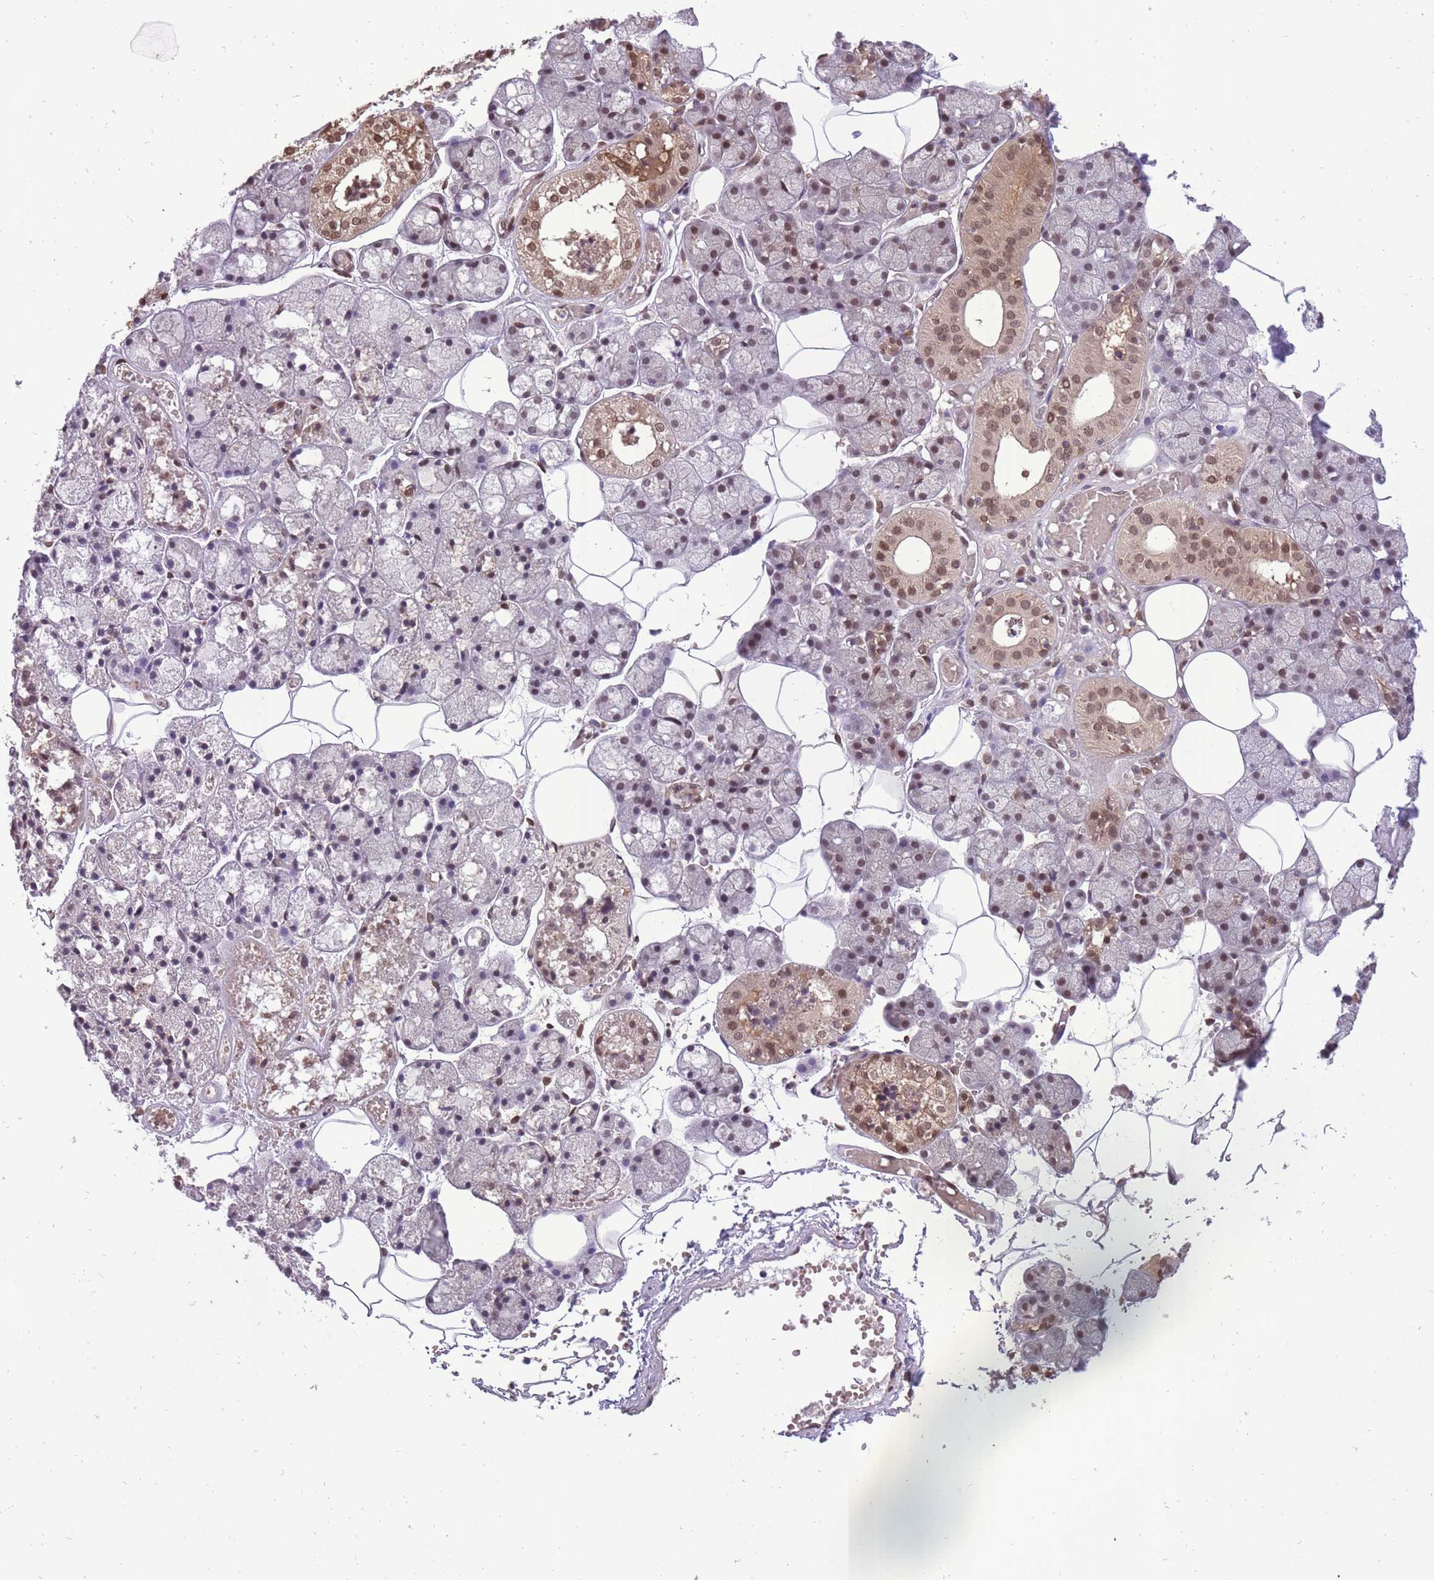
{"staining": {"intensity": "moderate", "quantity": "25%-75%", "location": "cytoplasmic/membranous,nuclear"}, "tissue": "salivary gland", "cell_type": "Glandular cells", "image_type": "normal", "snomed": [{"axis": "morphology", "description": "Normal tissue, NOS"}, {"axis": "topography", "description": "Salivary gland"}], "caption": "High-magnification brightfield microscopy of unremarkable salivary gland stained with DAB (3,3'-diaminobenzidine) (brown) and counterstained with hematoxylin (blue). glandular cells exhibit moderate cytoplasmic/membranous,nuclear expression is identified in approximately25%-75% of cells. (DAB IHC, brown staining for protein, blue staining for nuclei).", "gene": "CDIP1", "patient": {"sex": "male", "age": 62}}